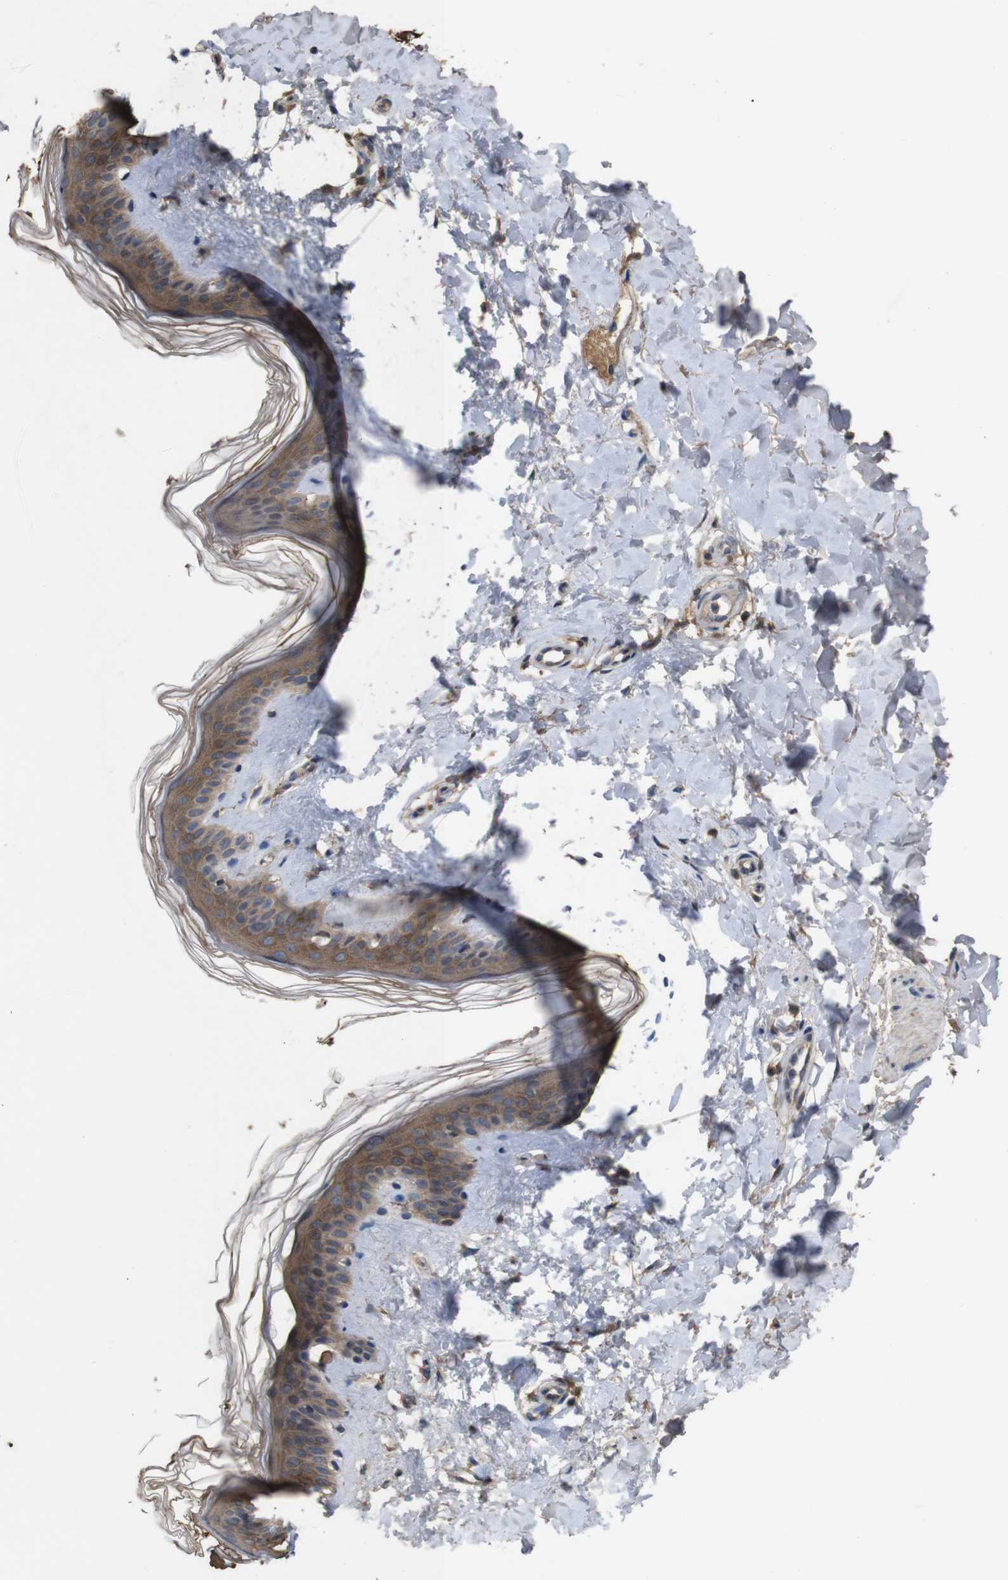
{"staining": {"intensity": "moderate", "quantity": ">75%", "location": "cytoplasmic/membranous"}, "tissue": "skin", "cell_type": "Fibroblasts", "image_type": "normal", "snomed": [{"axis": "morphology", "description": "Normal tissue, NOS"}, {"axis": "topography", "description": "Skin"}], "caption": "An IHC histopathology image of normal tissue is shown. Protein staining in brown labels moderate cytoplasmic/membranous positivity in skin within fibroblasts. The staining is performed using DAB brown chromogen to label protein expression. The nuclei are counter-stained blue using hematoxylin.", "gene": "PTPN1", "patient": {"sex": "female", "age": 41}}